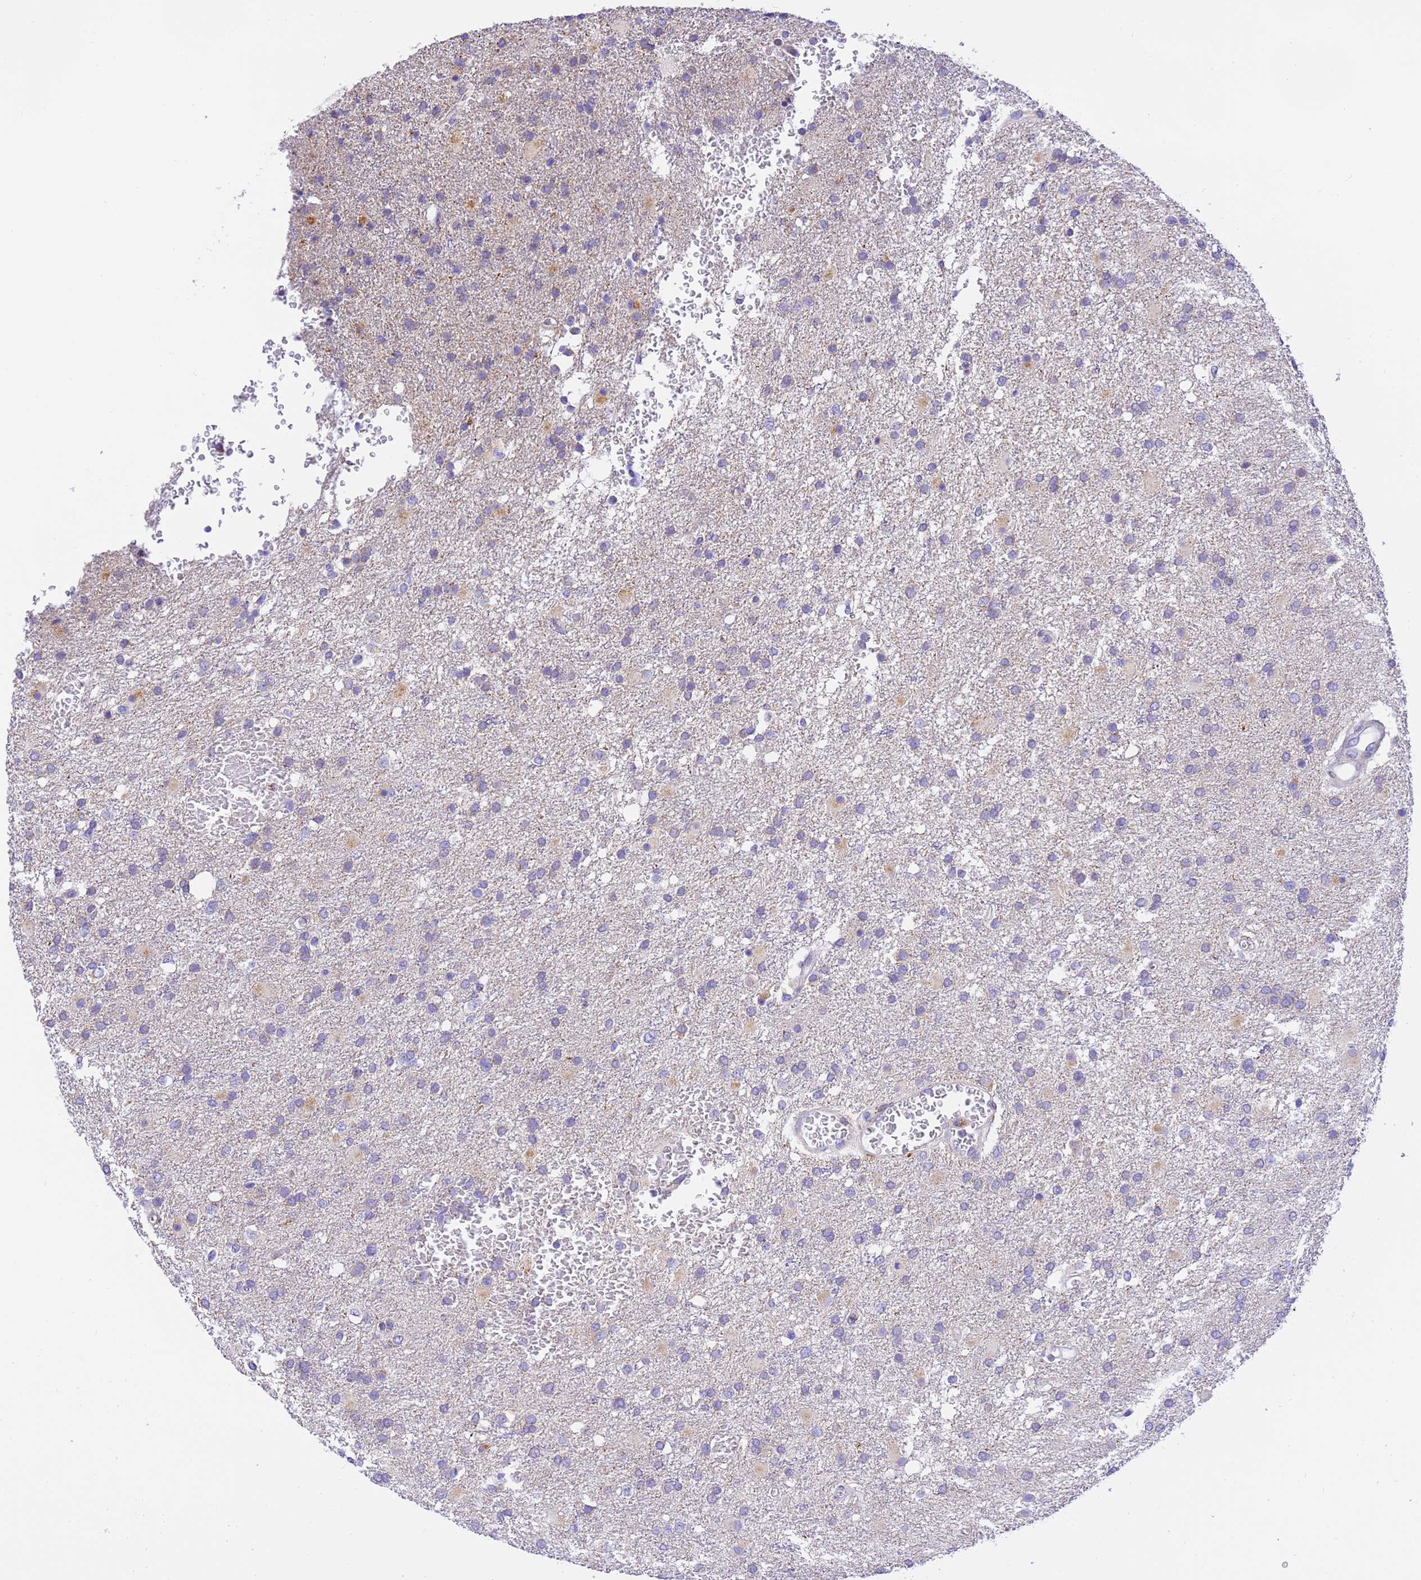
{"staining": {"intensity": "negative", "quantity": "none", "location": "none"}, "tissue": "glioma", "cell_type": "Tumor cells", "image_type": "cancer", "snomed": [{"axis": "morphology", "description": "Glioma, malignant, High grade"}, {"axis": "topography", "description": "Brain"}], "caption": "Photomicrograph shows no significant protein expression in tumor cells of malignant high-grade glioma.", "gene": "RHBDD3", "patient": {"sex": "female", "age": 74}}